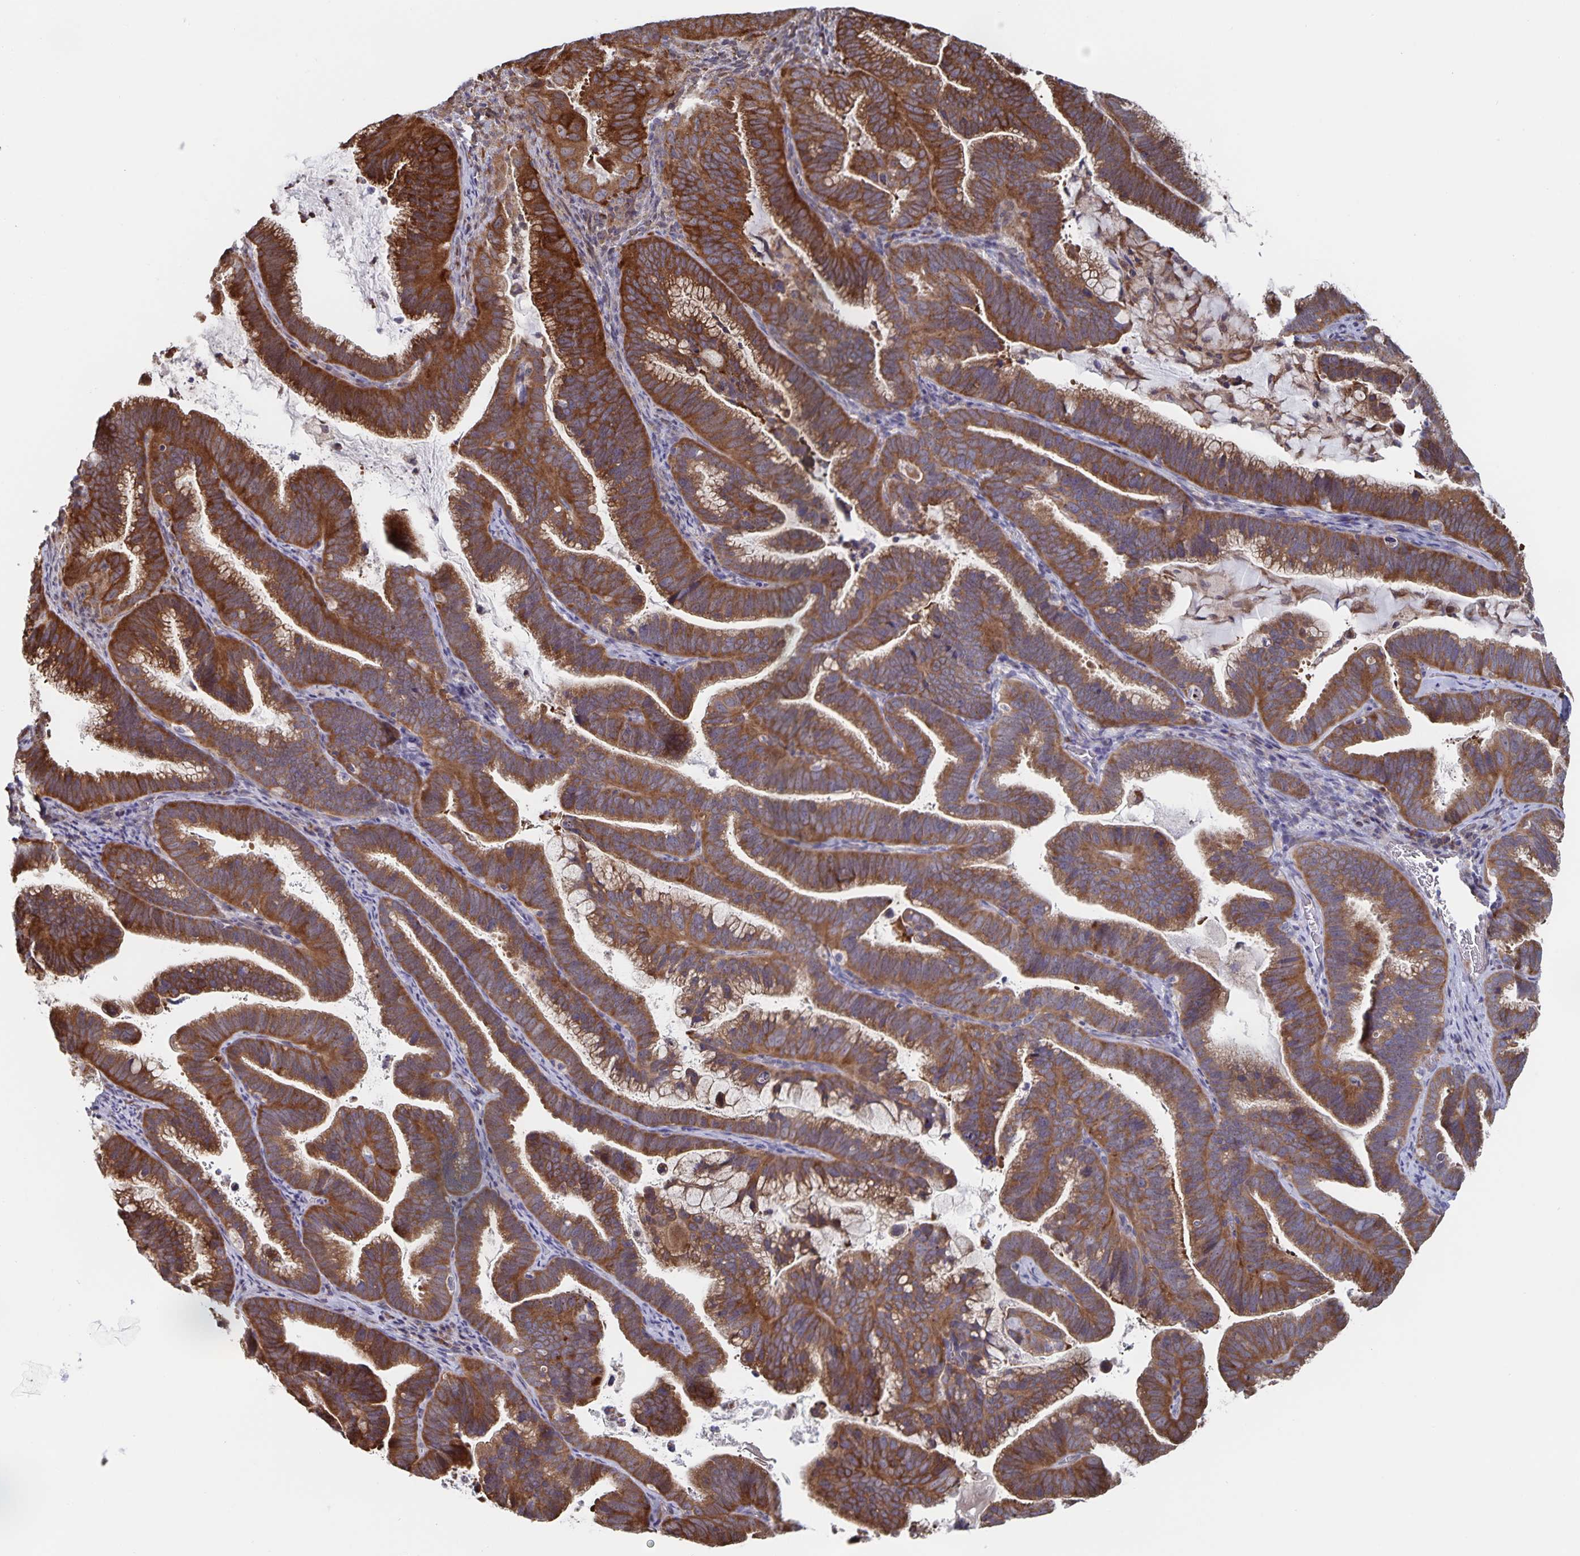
{"staining": {"intensity": "strong", "quantity": ">75%", "location": "cytoplasmic/membranous"}, "tissue": "cervical cancer", "cell_type": "Tumor cells", "image_type": "cancer", "snomed": [{"axis": "morphology", "description": "Adenocarcinoma, NOS"}, {"axis": "topography", "description": "Cervix"}], "caption": "Cervical cancer was stained to show a protein in brown. There is high levels of strong cytoplasmic/membranous positivity in approximately >75% of tumor cells.", "gene": "ACACA", "patient": {"sex": "female", "age": 61}}